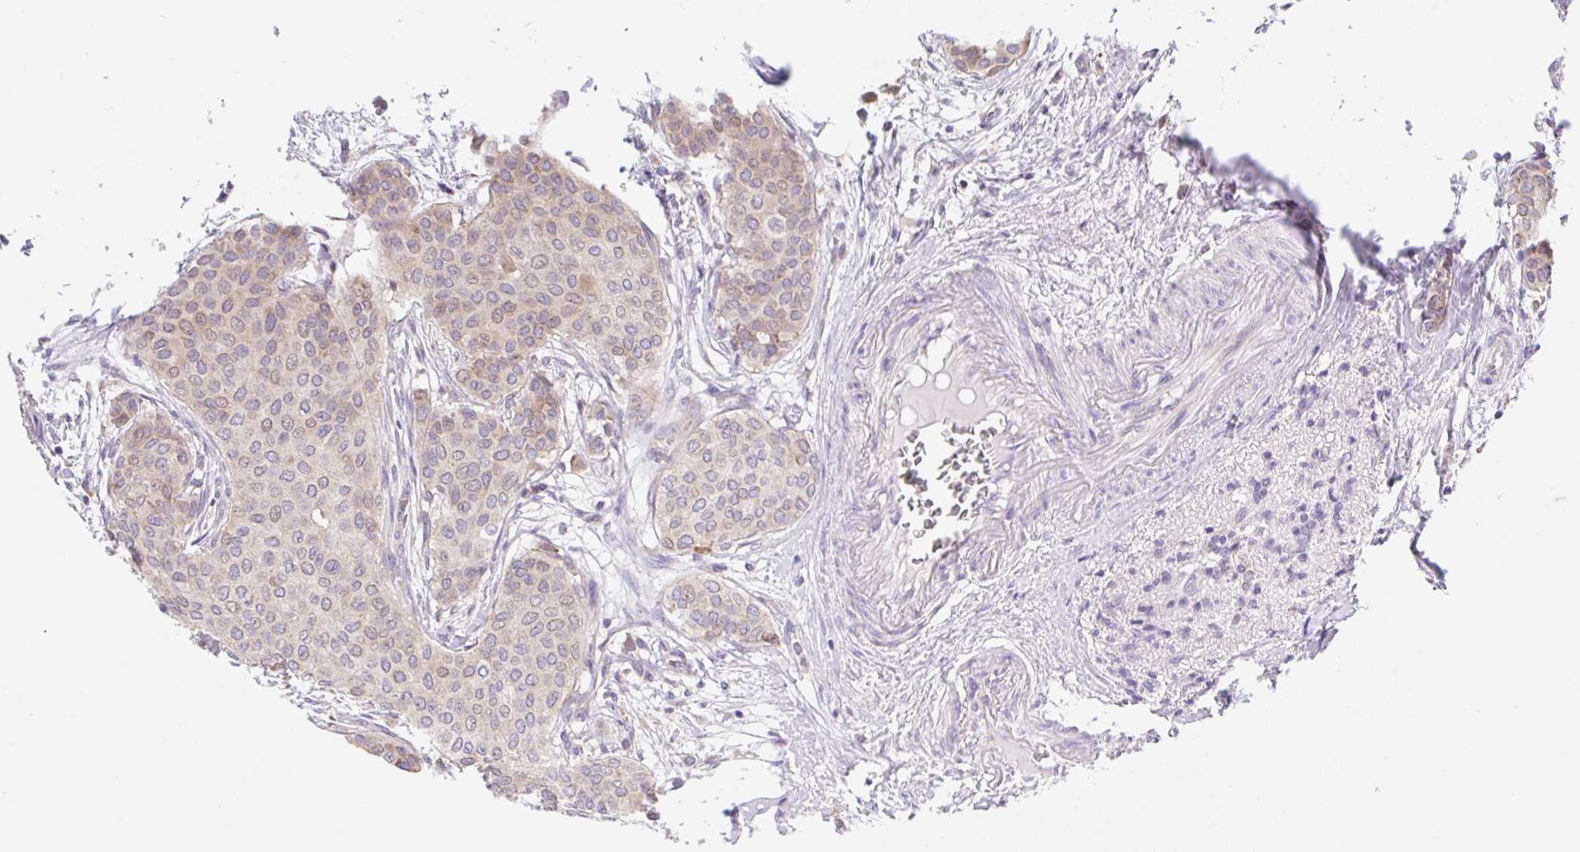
{"staining": {"intensity": "moderate", "quantity": ">75%", "location": "cytoplasmic/membranous"}, "tissue": "breast cancer", "cell_type": "Tumor cells", "image_type": "cancer", "snomed": [{"axis": "morphology", "description": "Duct carcinoma"}, {"axis": "topography", "description": "Breast"}], "caption": "Human breast infiltrating ductal carcinoma stained with a brown dye reveals moderate cytoplasmic/membranous positive expression in approximately >75% of tumor cells.", "gene": "TBPL2", "patient": {"sex": "female", "age": 47}}